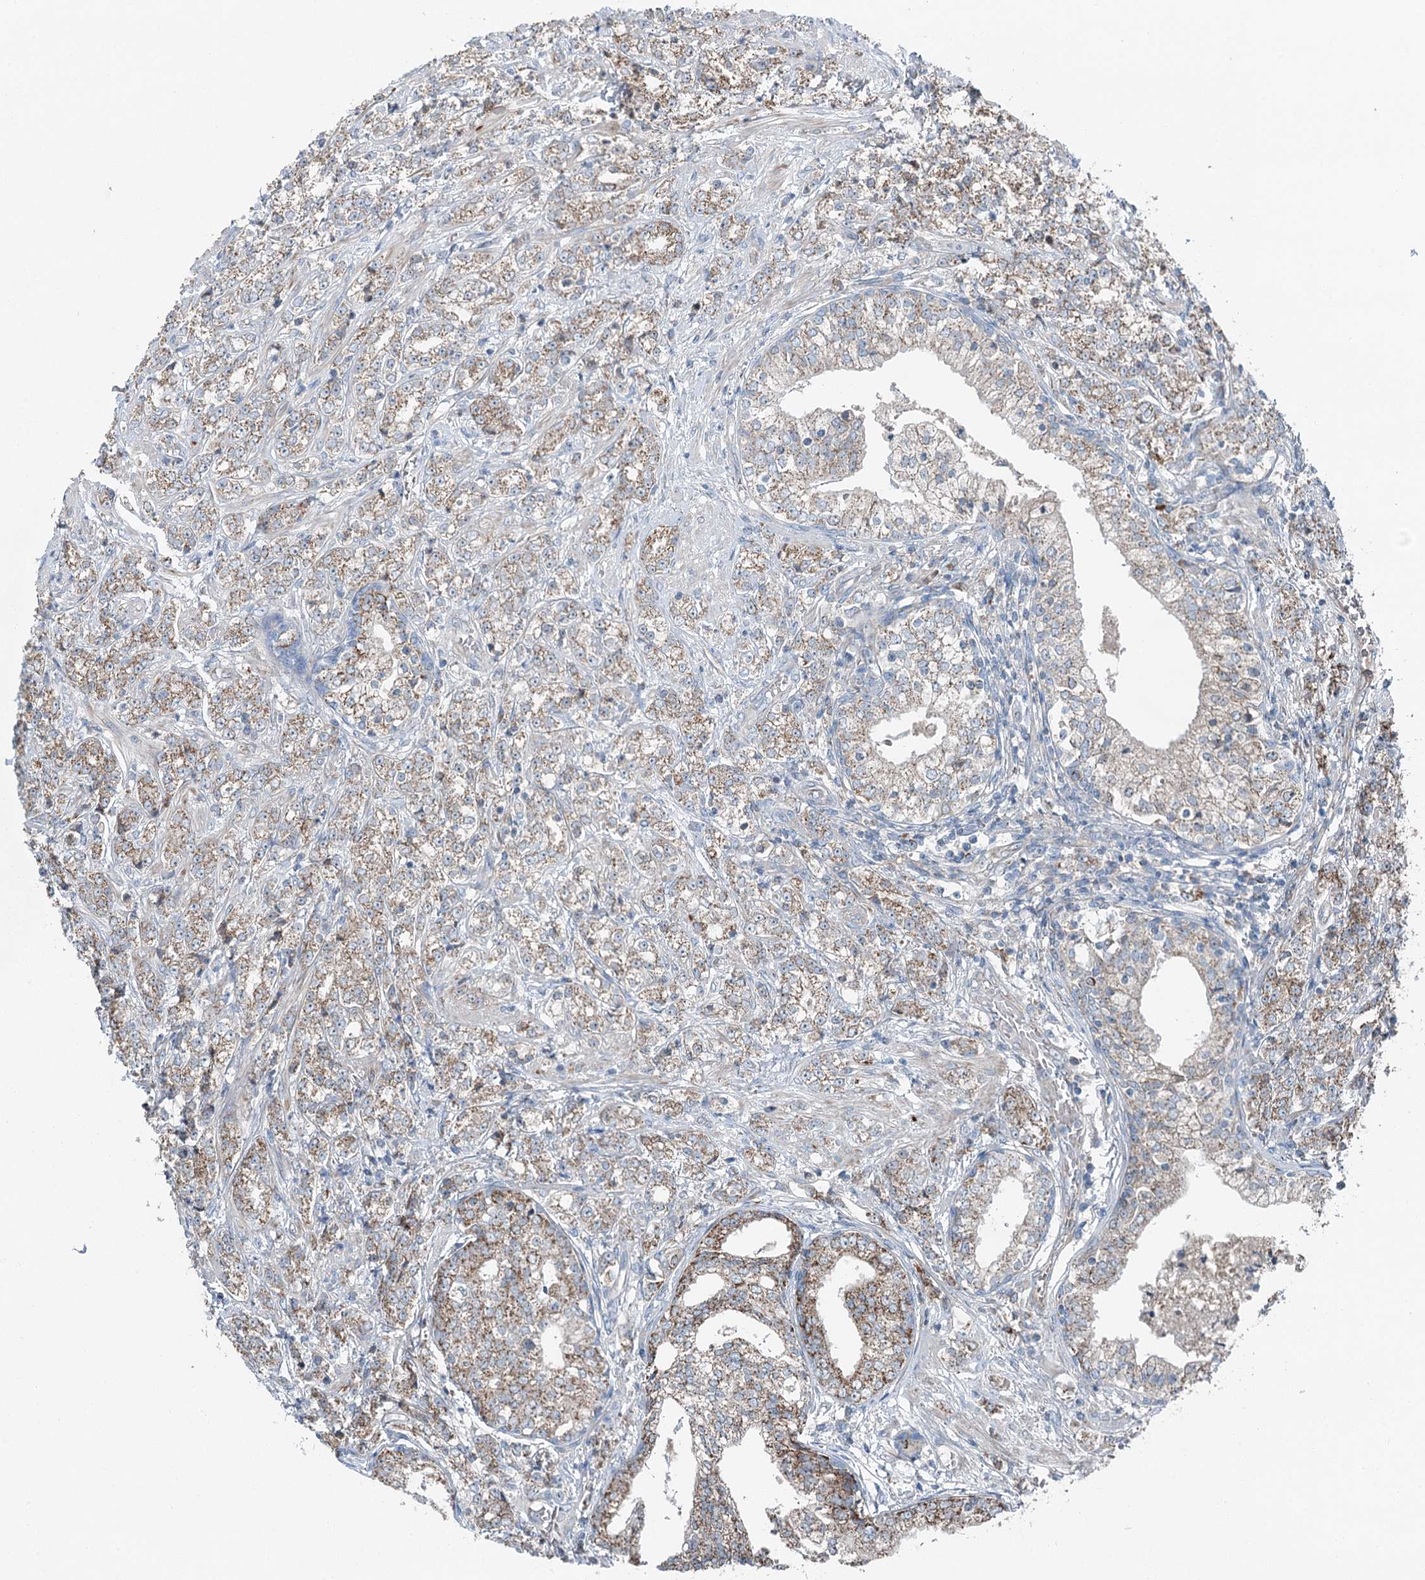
{"staining": {"intensity": "moderate", "quantity": ">75%", "location": "cytoplasmic/membranous"}, "tissue": "prostate cancer", "cell_type": "Tumor cells", "image_type": "cancer", "snomed": [{"axis": "morphology", "description": "Adenocarcinoma, High grade"}, {"axis": "topography", "description": "Prostate"}], "caption": "This is an image of immunohistochemistry staining of adenocarcinoma (high-grade) (prostate), which shows moderate expression in the cytoplasmic/membranous of tumor cells.", "gene": "CHCHD5", "patient": {"sex": "male", "age": 69}}